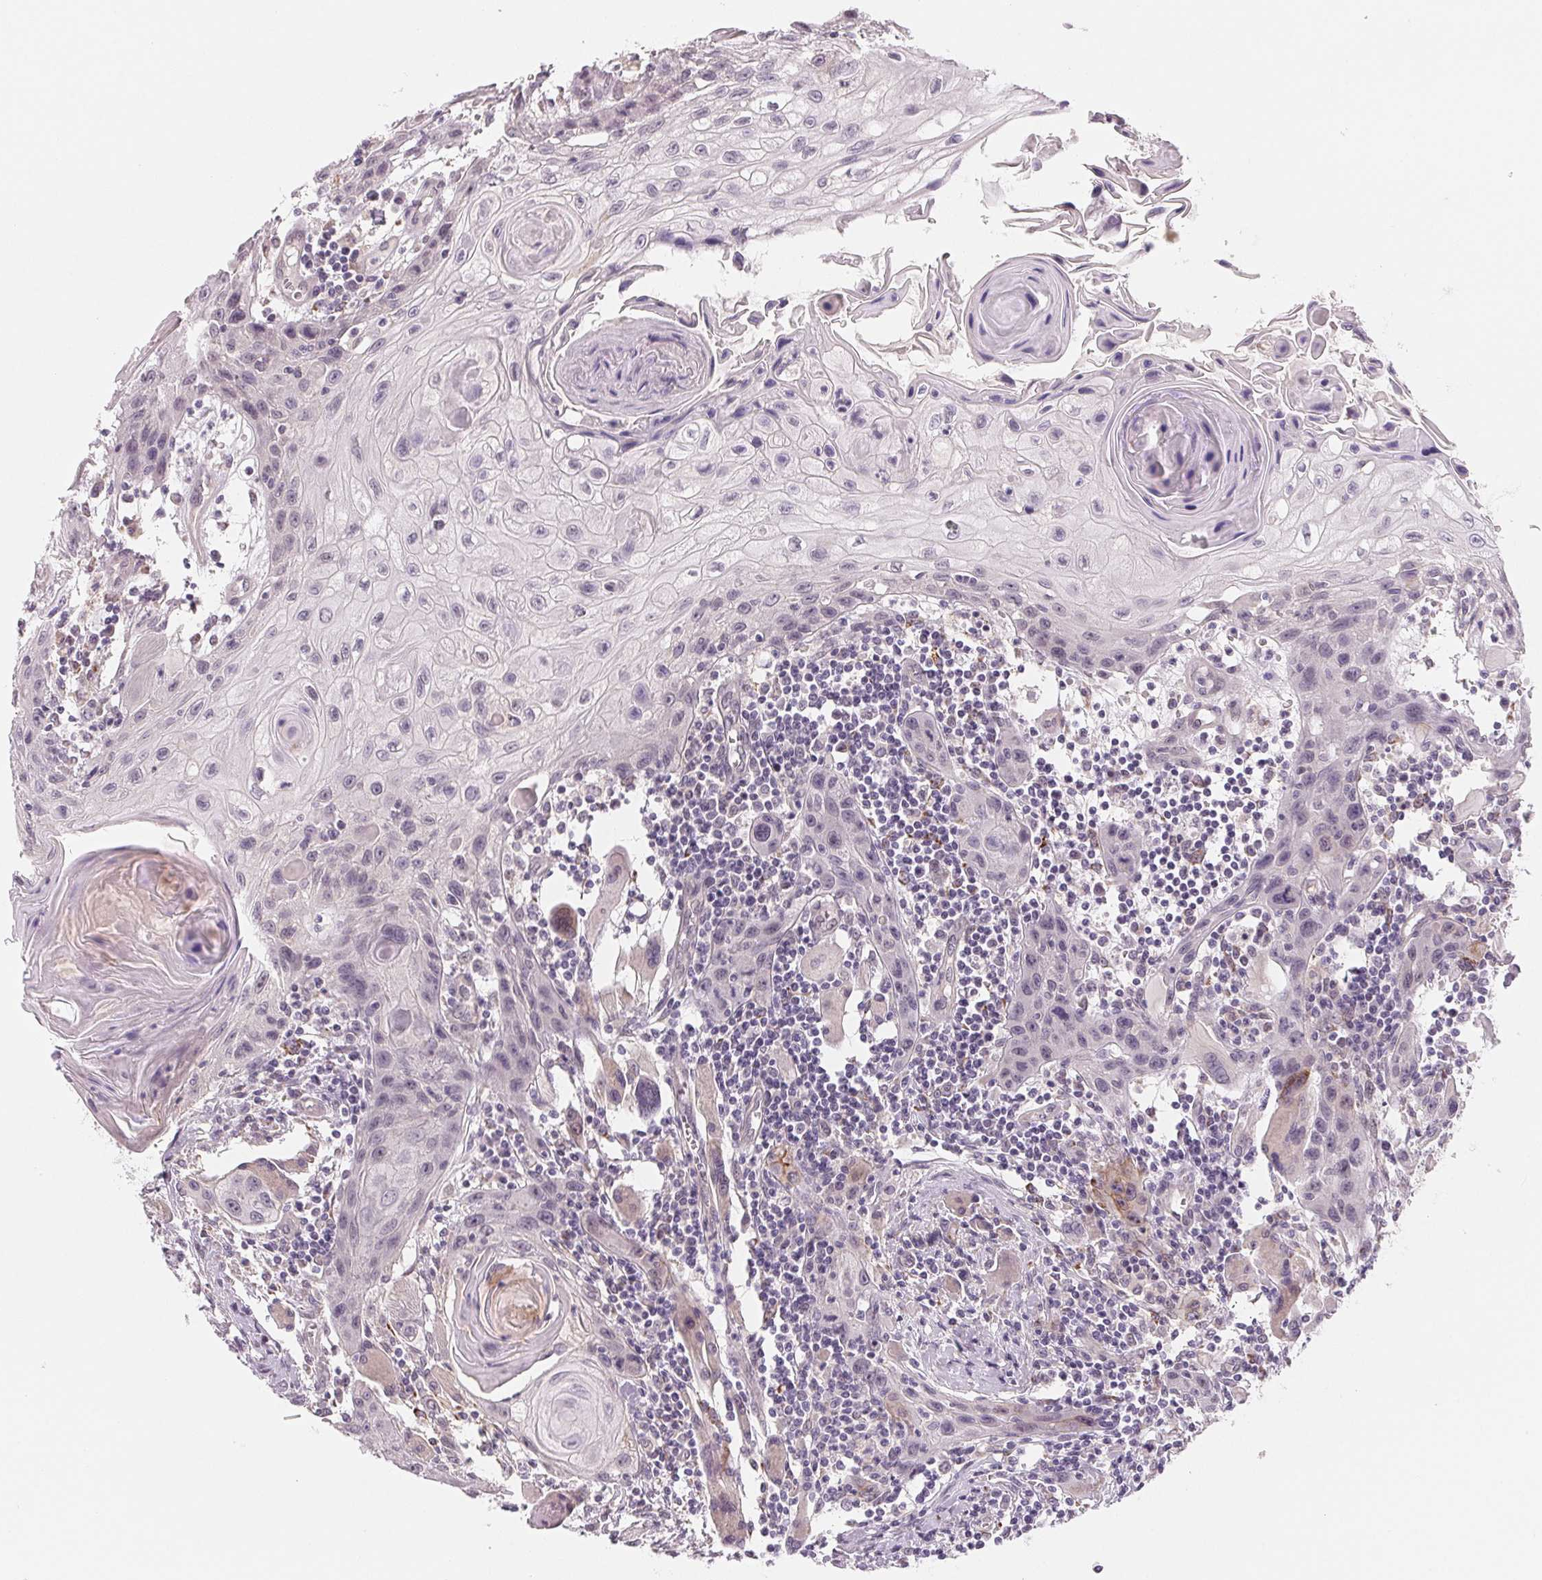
{"staining": {"intensity": "negative", "quantity": "none", "location": "none"}, "tissue": "head and neck cancer", "cell_type": "Tumor cells", "image_type": "cancer", "snomed": [{"axis": "morphology", "description": "Squamous cell carcinoma, NOS"}, {"axis": "topography", "description": "Oral tissue"}, {"axis": "topography", "description": "Head-Neck"}], "caption": "DAB immunohistochemical staining of head and neck squamous cell carcinoma reveals no significant expression in tumor cells.", "gene": "CFC1", "patient": {"sex": "male", "age": 58}}